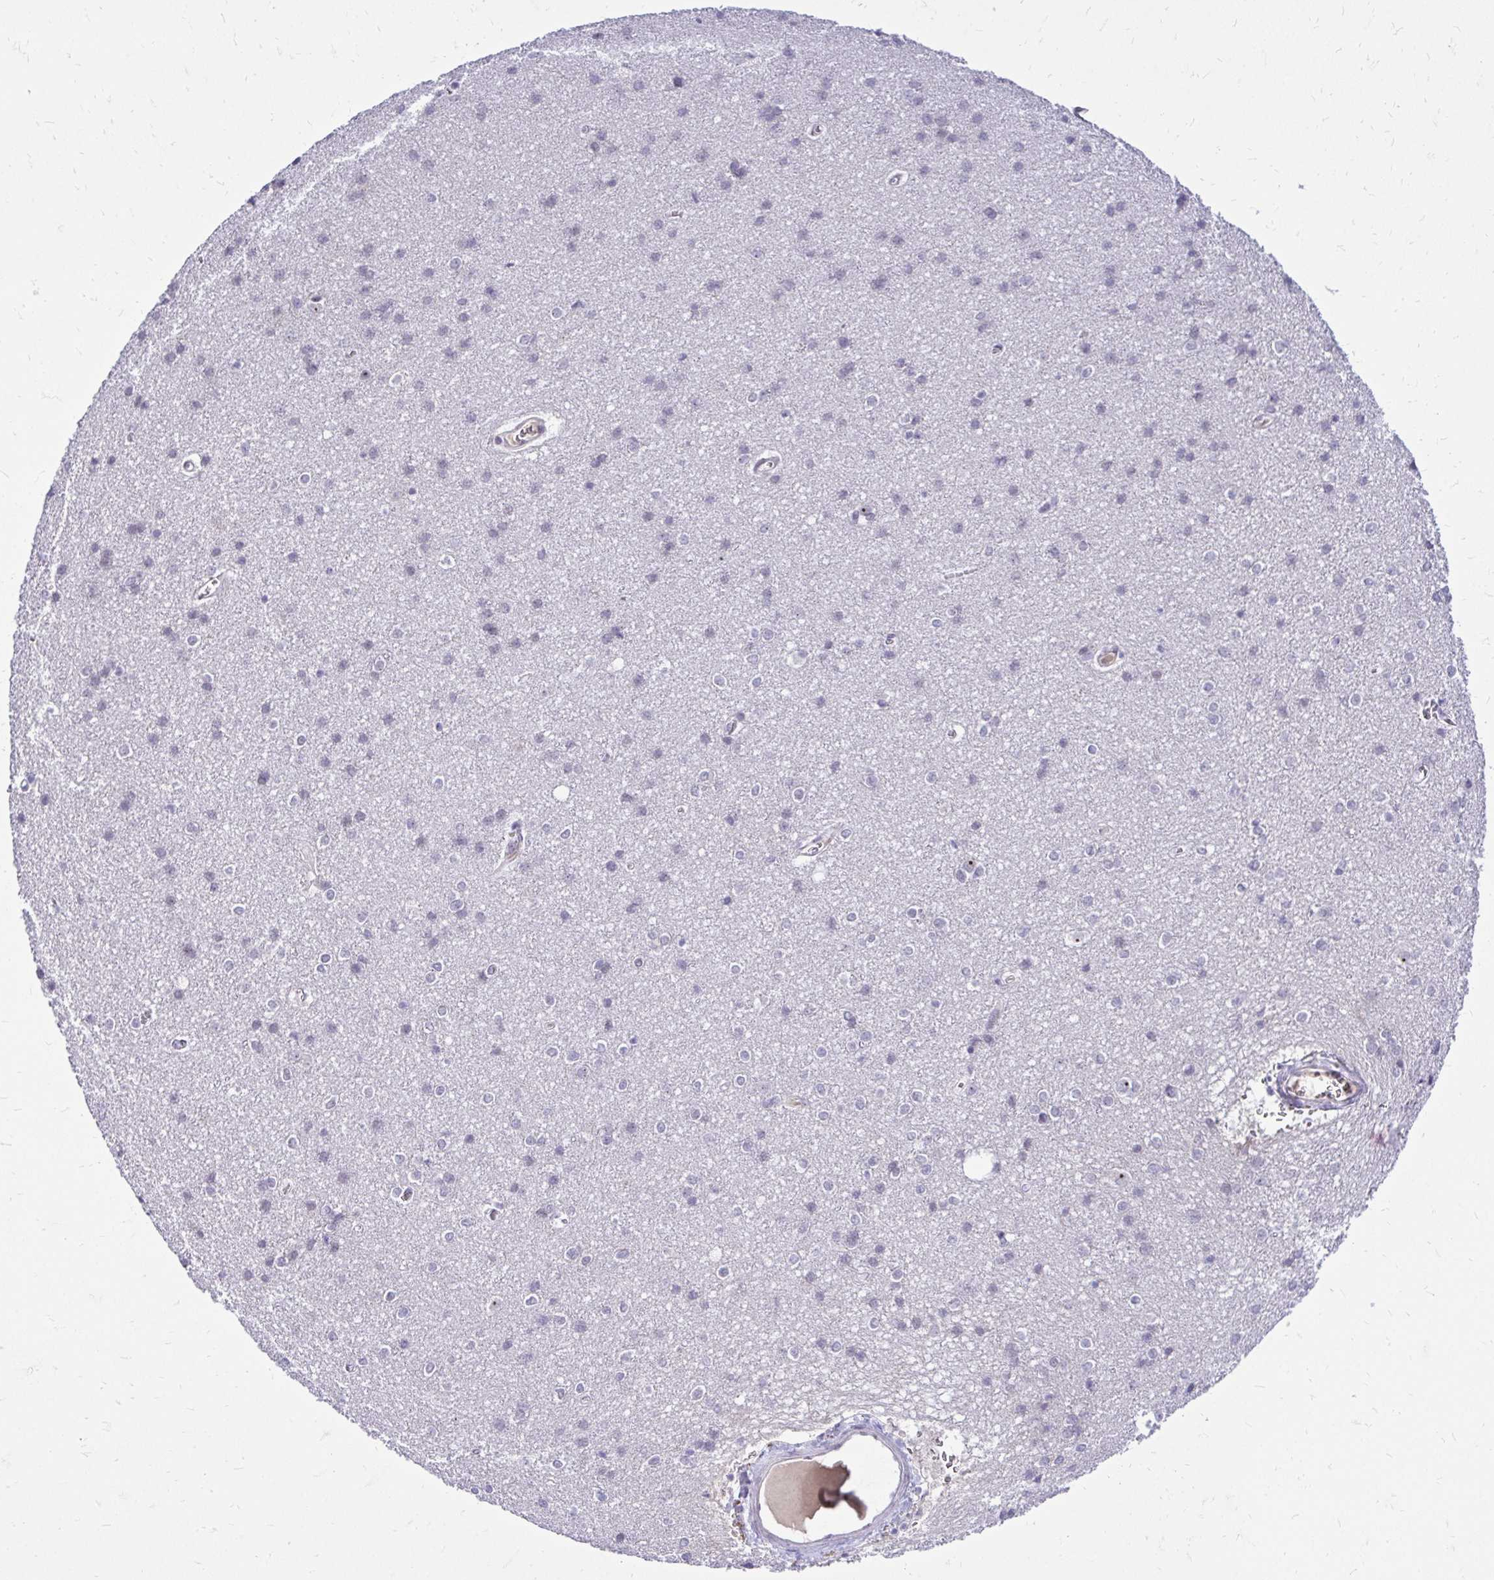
{"staining": {"intensity": "negative", "quantity": "none", "location": "none"}, "tissue": "cerebral cortex", "cell_type": "Endothelial cells", "image_type": "normal", "snomed": [{"axis": "morphology", "description": "Normal tissue, NOS"}, {"axis": "topography", "description": "Cerebral cortex"}], "caption": "An IHC micrograph of benign cerebral cortex is shown. There is no staining in endothelial cells of cerebral cortex.", "gene": "NIFK", "patient": {"sex": "male", "age": 37}}